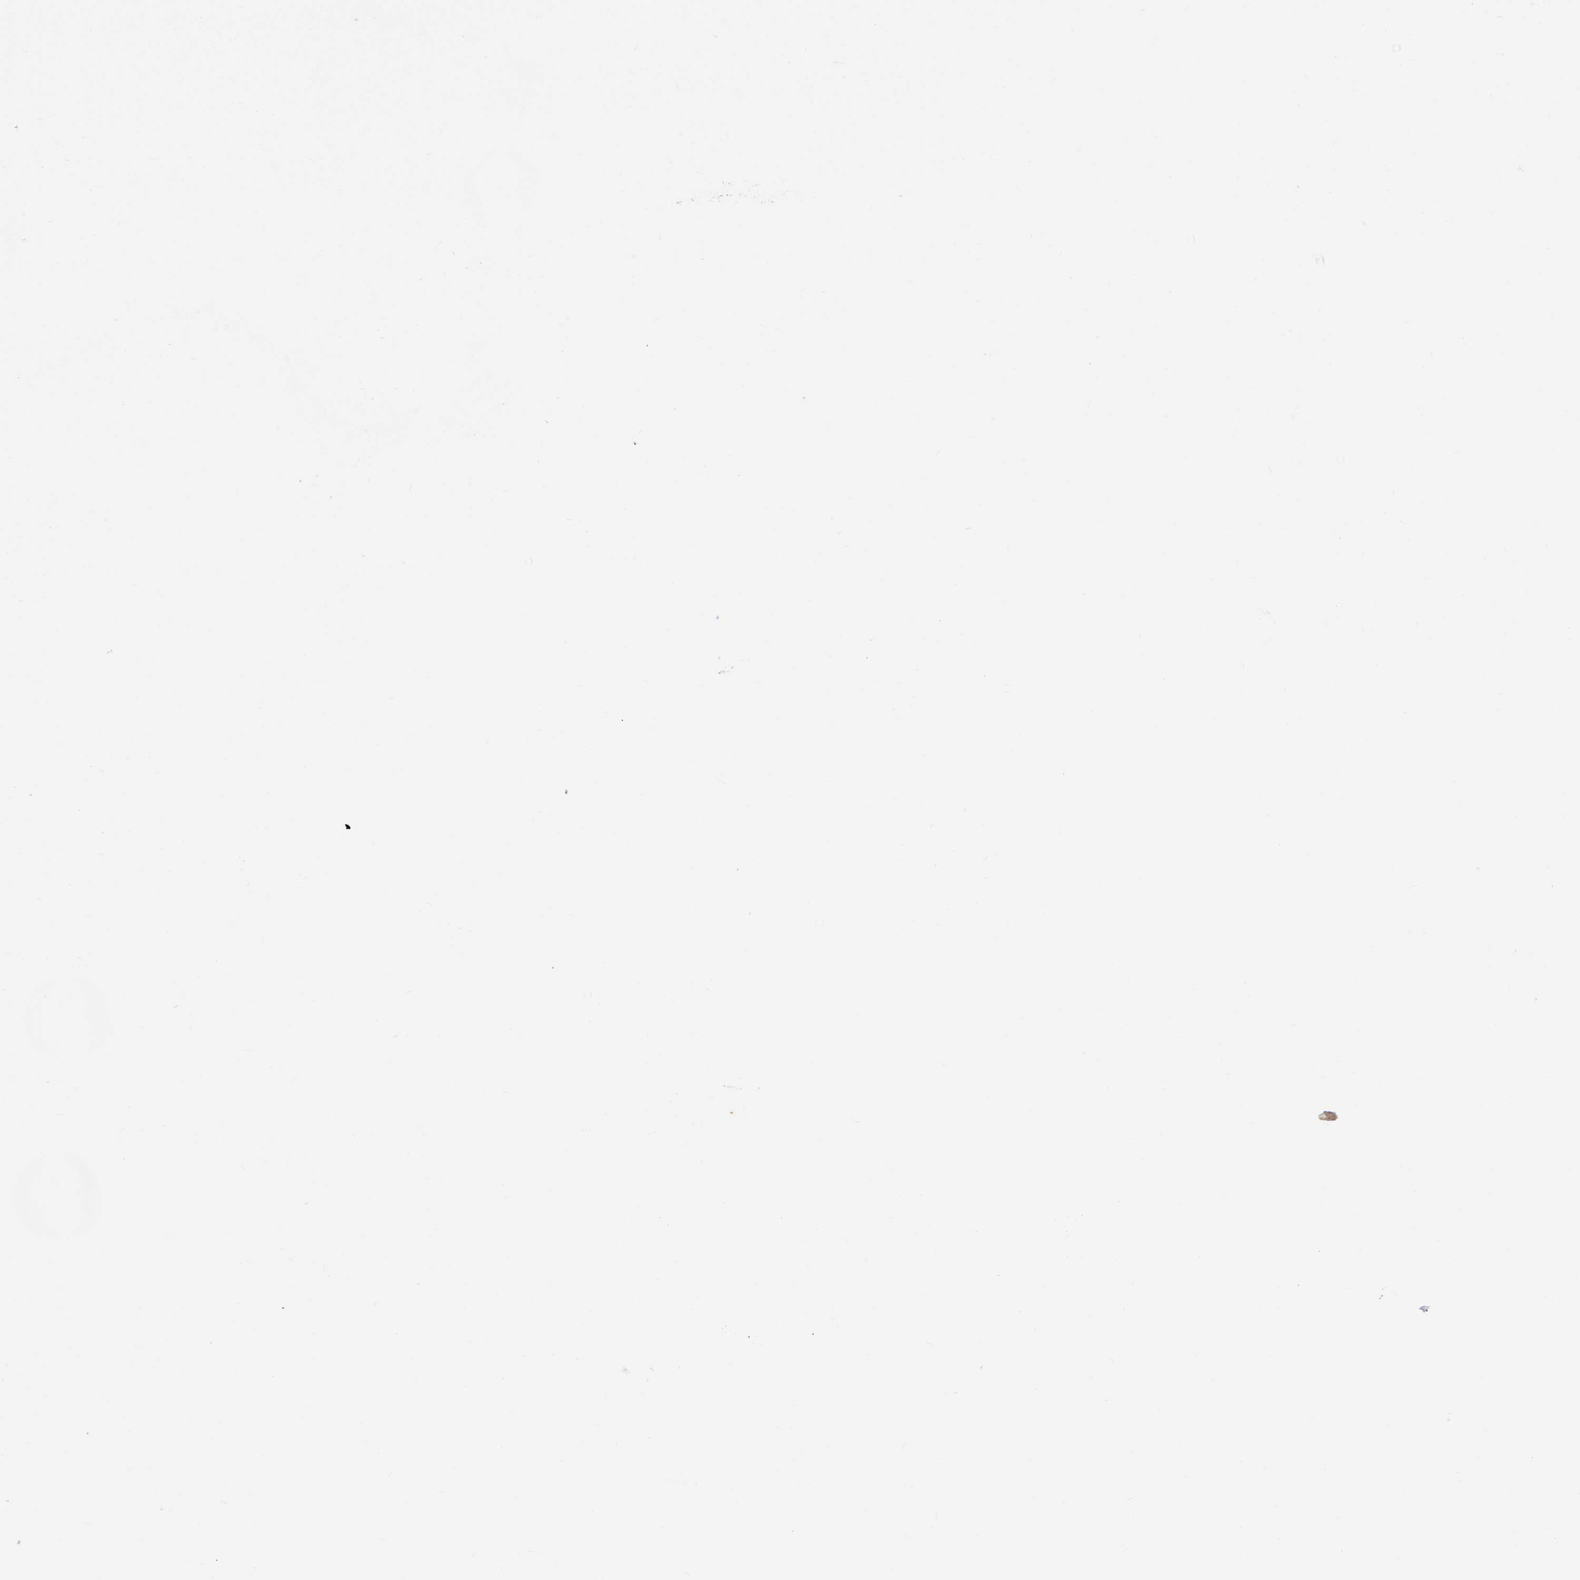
{"staining": {"intensity": "strong", "quantity": ">75%", "location": "cytoplasmic/membranous,nuclear"}, "tissue": "urothelial cancer", "cell_type": "Tumor cells", "image_type": "cancer", "snomed": [{"axis": "morphology", "description": "Urothelial carcinoma, High grade"}, {"axis": "topography", "description": "Urinary bladder"}], "caption": "IHC of urothelial cancer displays high levels of strong cytoplasmic/membranous and nuclear expression in approximately >75% of tumor cells.", "gene": "STXBP4", "patient": {"sex": "female", "age": 82}}